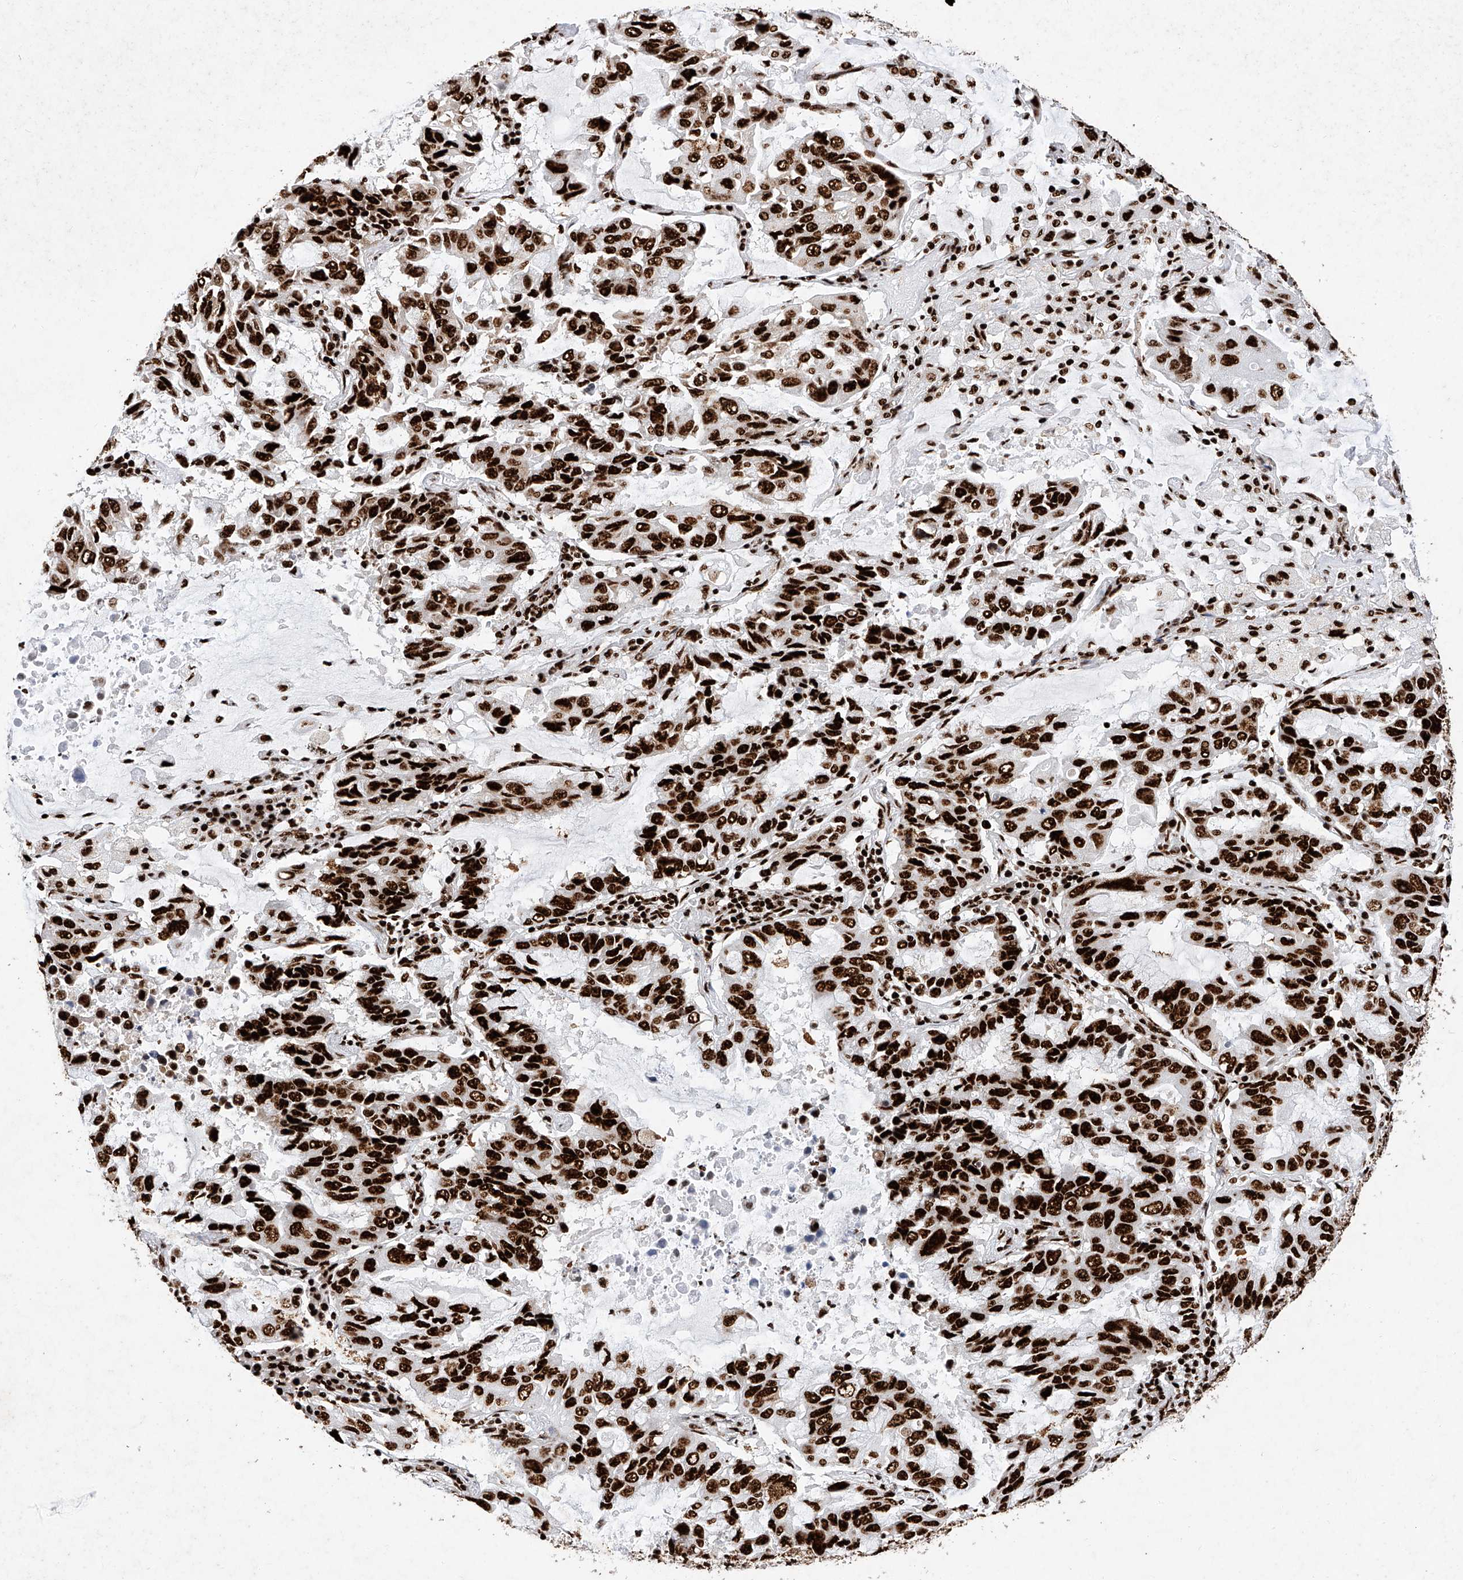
{"staining": {"intensity": "strong", "quantity": ">75%", "location": "nuclear"}, "tissue": "lung cancer", "cell_type": "Tumor cells", "image_type": "cancer", "snomed": [{"axis": "morphology", "description": "Adenocarcinoma, NOS"}, {"axis": "topography", "description": "Lung"}], "caption": "Lung adenocarcinoma was stained to show a protein in brown. There is high levels of strong nuclear staining in about >75% of tumor cells.", "gene": "SRSF6", "patient": {"sex": "male", "age": 64}}